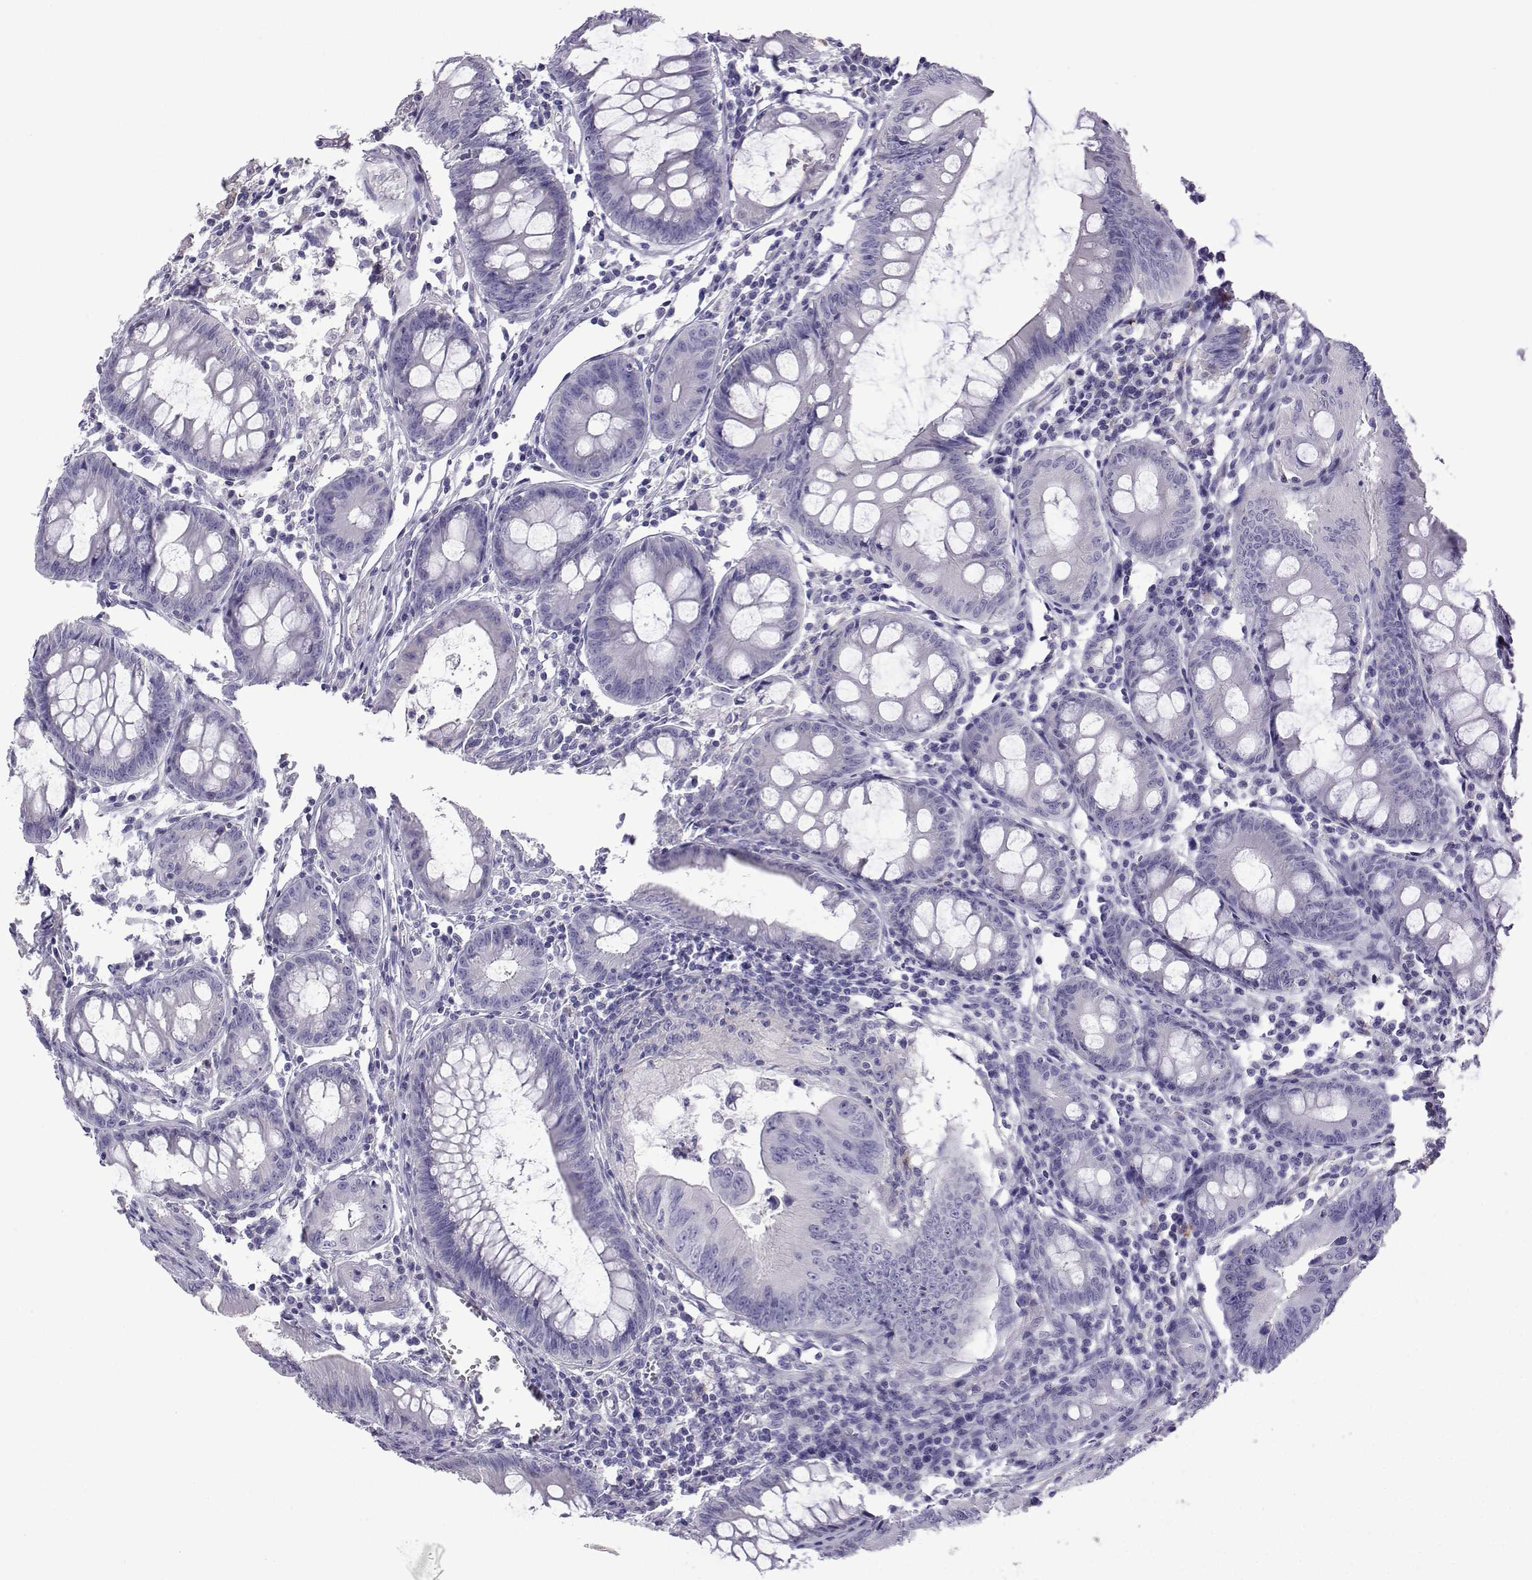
{"staining": {"intensity": "negative", "quantity": "none", "location": "none"}, "tissue": "colorectal cancer", "cell_type": "Tumor cells", "image_type": "cancer", "snomed": [{"axis": "morphology", "description": "Adenocarcinoma, NOS"}, {"axis": "topography", "description": "Colon"}], "caption": "Immunohistochemistry photomicrograph of human colorectal adenocarcinoma stained for a protein (brown), which shows no positivity in tumor cells.", "gene": "CFAP70", "patient": {"sex": "female", "age": 87}}